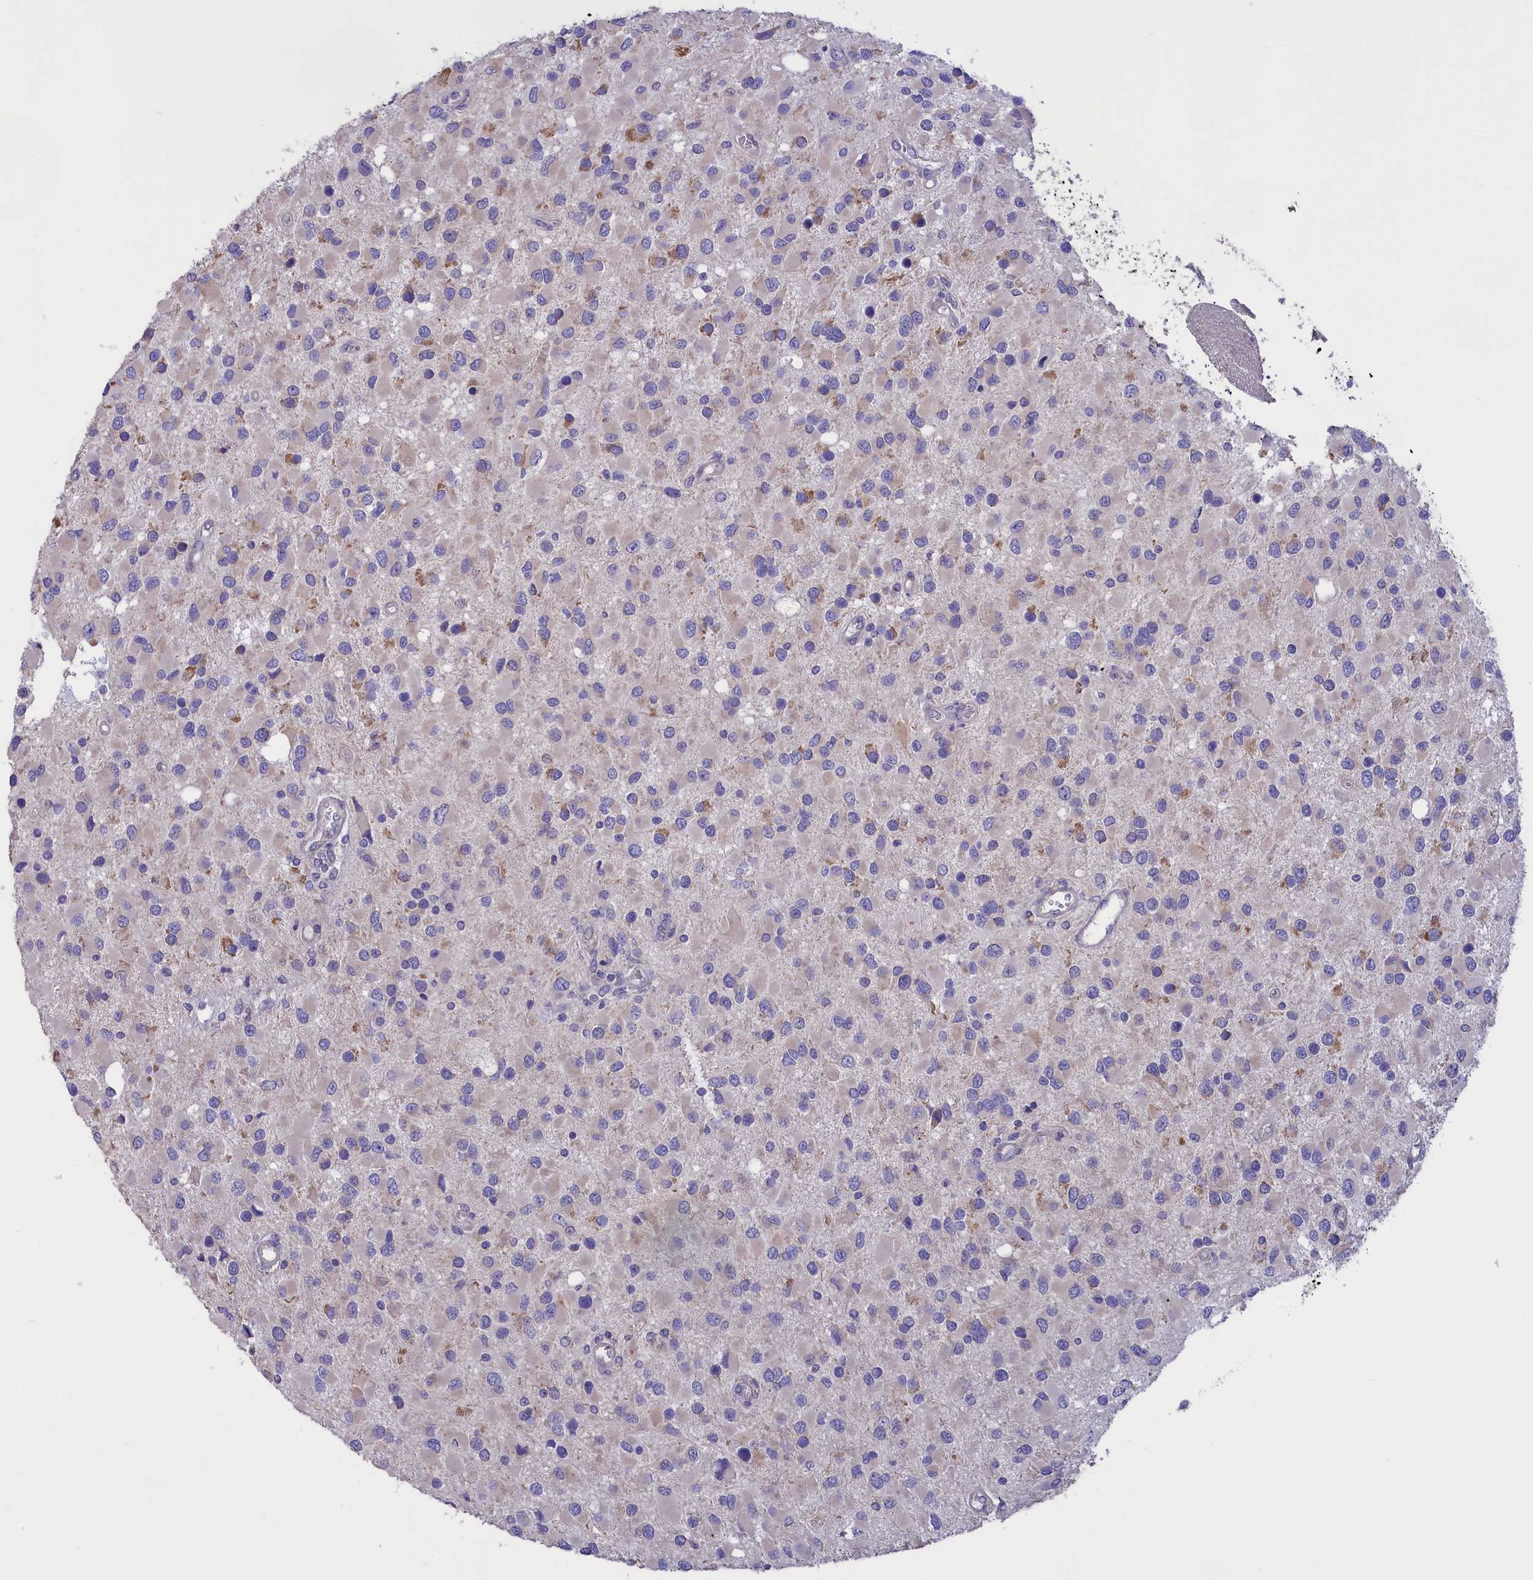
{"staining": {"intensity": "negative", "quantity": "none", "location": "none"}, "tissue": "glioma", "cell_type": "Tumor cells", "image_type": "cancer", "snomed": [{"axis": "morphology", "description": "Glioma, malignant, High grade"}, {"axis": "topography", "description": "Brain"}], "caption": "A high-resolution photomicrograph shows IHC staining of glioma, which displays no significant staining in tumor cells. The staining is performed using DAB (3,3'-diaminobenzidine) brown chromogen with nuclei counter-stained in using hematoxylin.", "gene": "CYP2U1", "patient": {"sex": "male", "age": 53}}